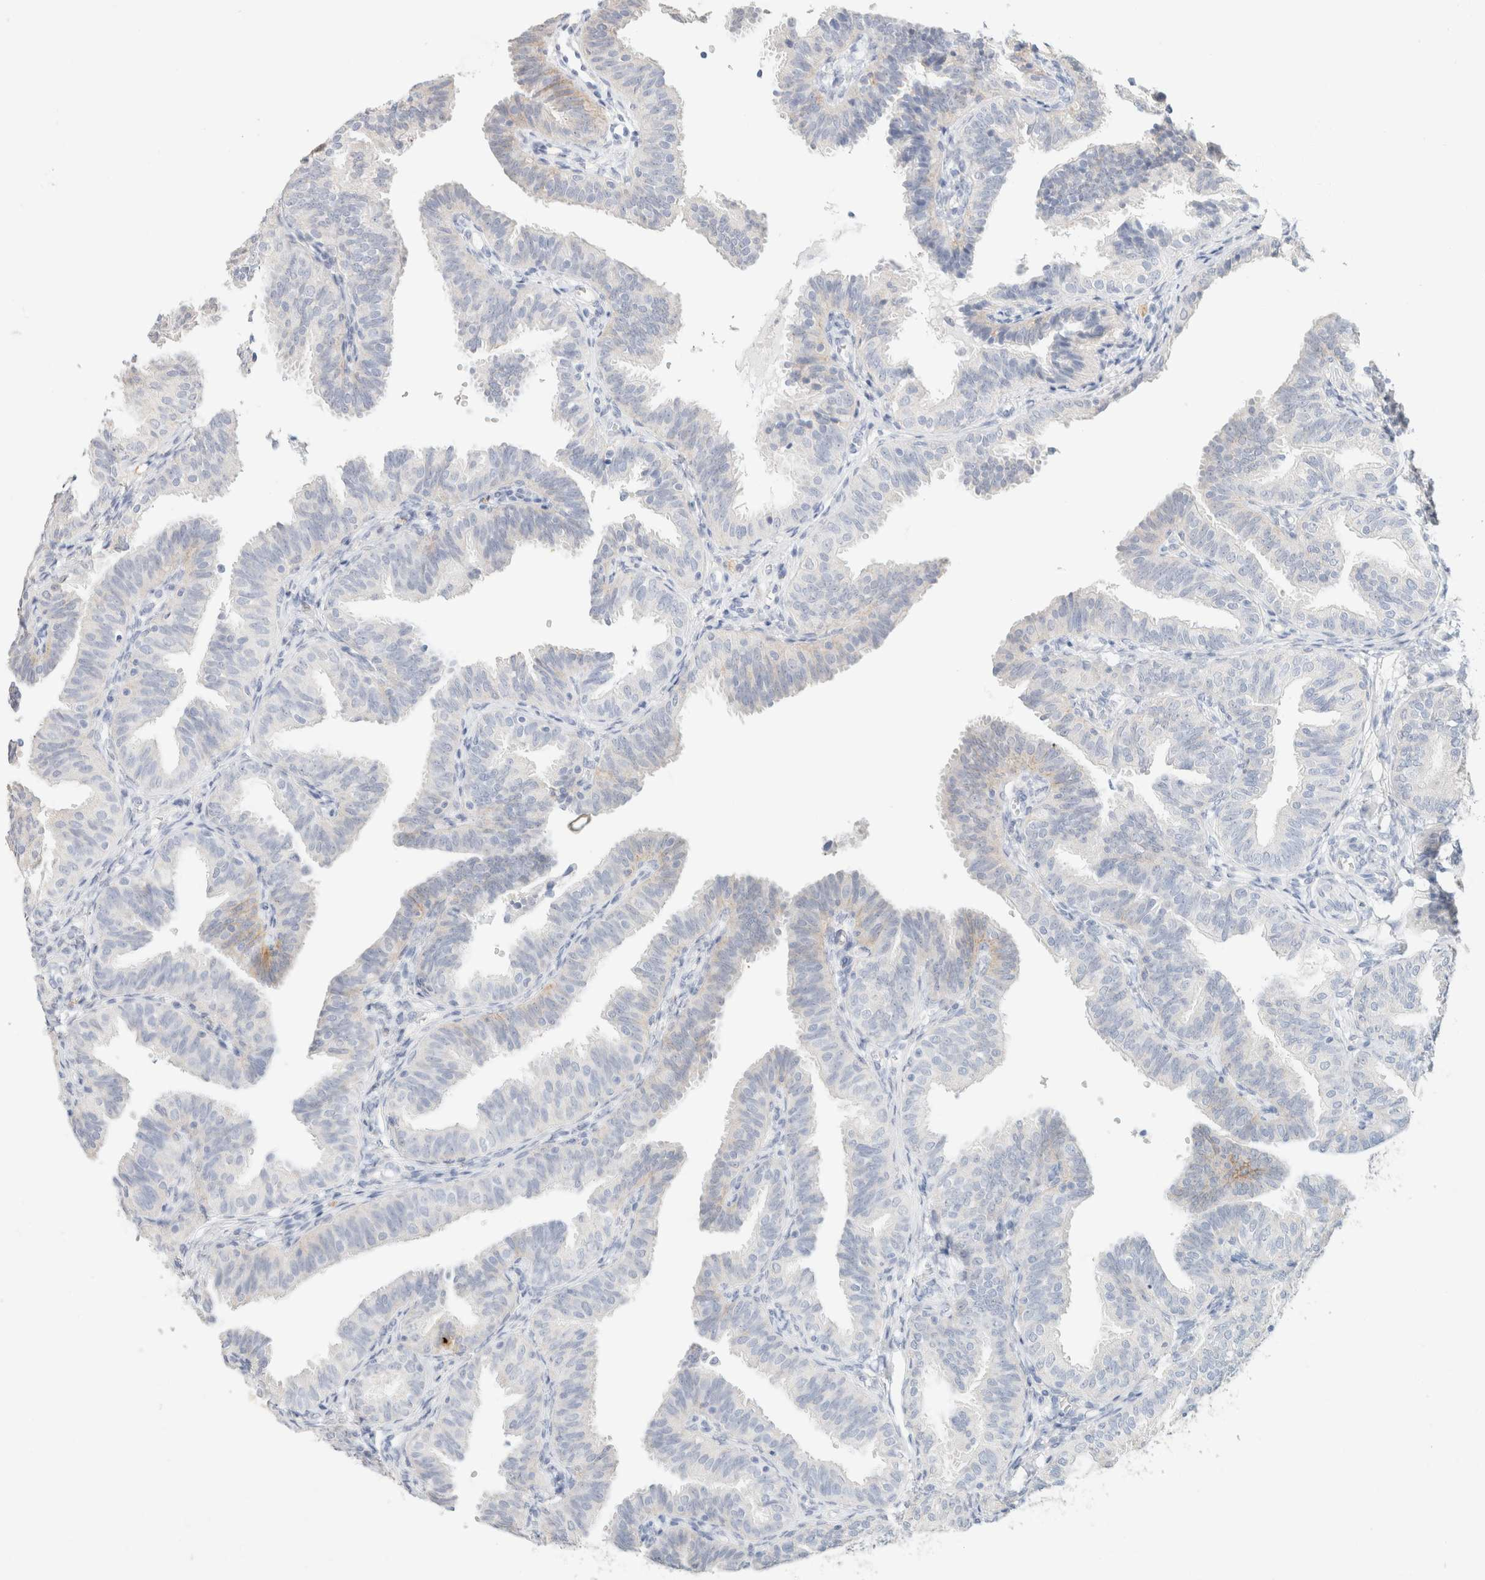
{"staining": {"intensity": "negative", "quantity": "none", "location": "none"}, "tissue": "fallopian tube", "cell_type": "Glandular cells", "image_type": "normal", "snomed": [{"axis": "morphology", "description": "Normal tissue, NOS"}, {"axis": "topography", "description": "Fallopian tube"}], "caption": "High power microscopy micrograph of an immunohistochemistry (IHC) micrograph of normal fallopian tube, revealing no significant staining in glandular cells. The staining was performed using DAB (3,3'-diaminobenzidine) to visualize the protein expression in brown, while the nuclei were stained in blue with hematoxylin (Magnification: 20x).", "gene": "CA12", "patient": {"sex": "female", "age": 35}}